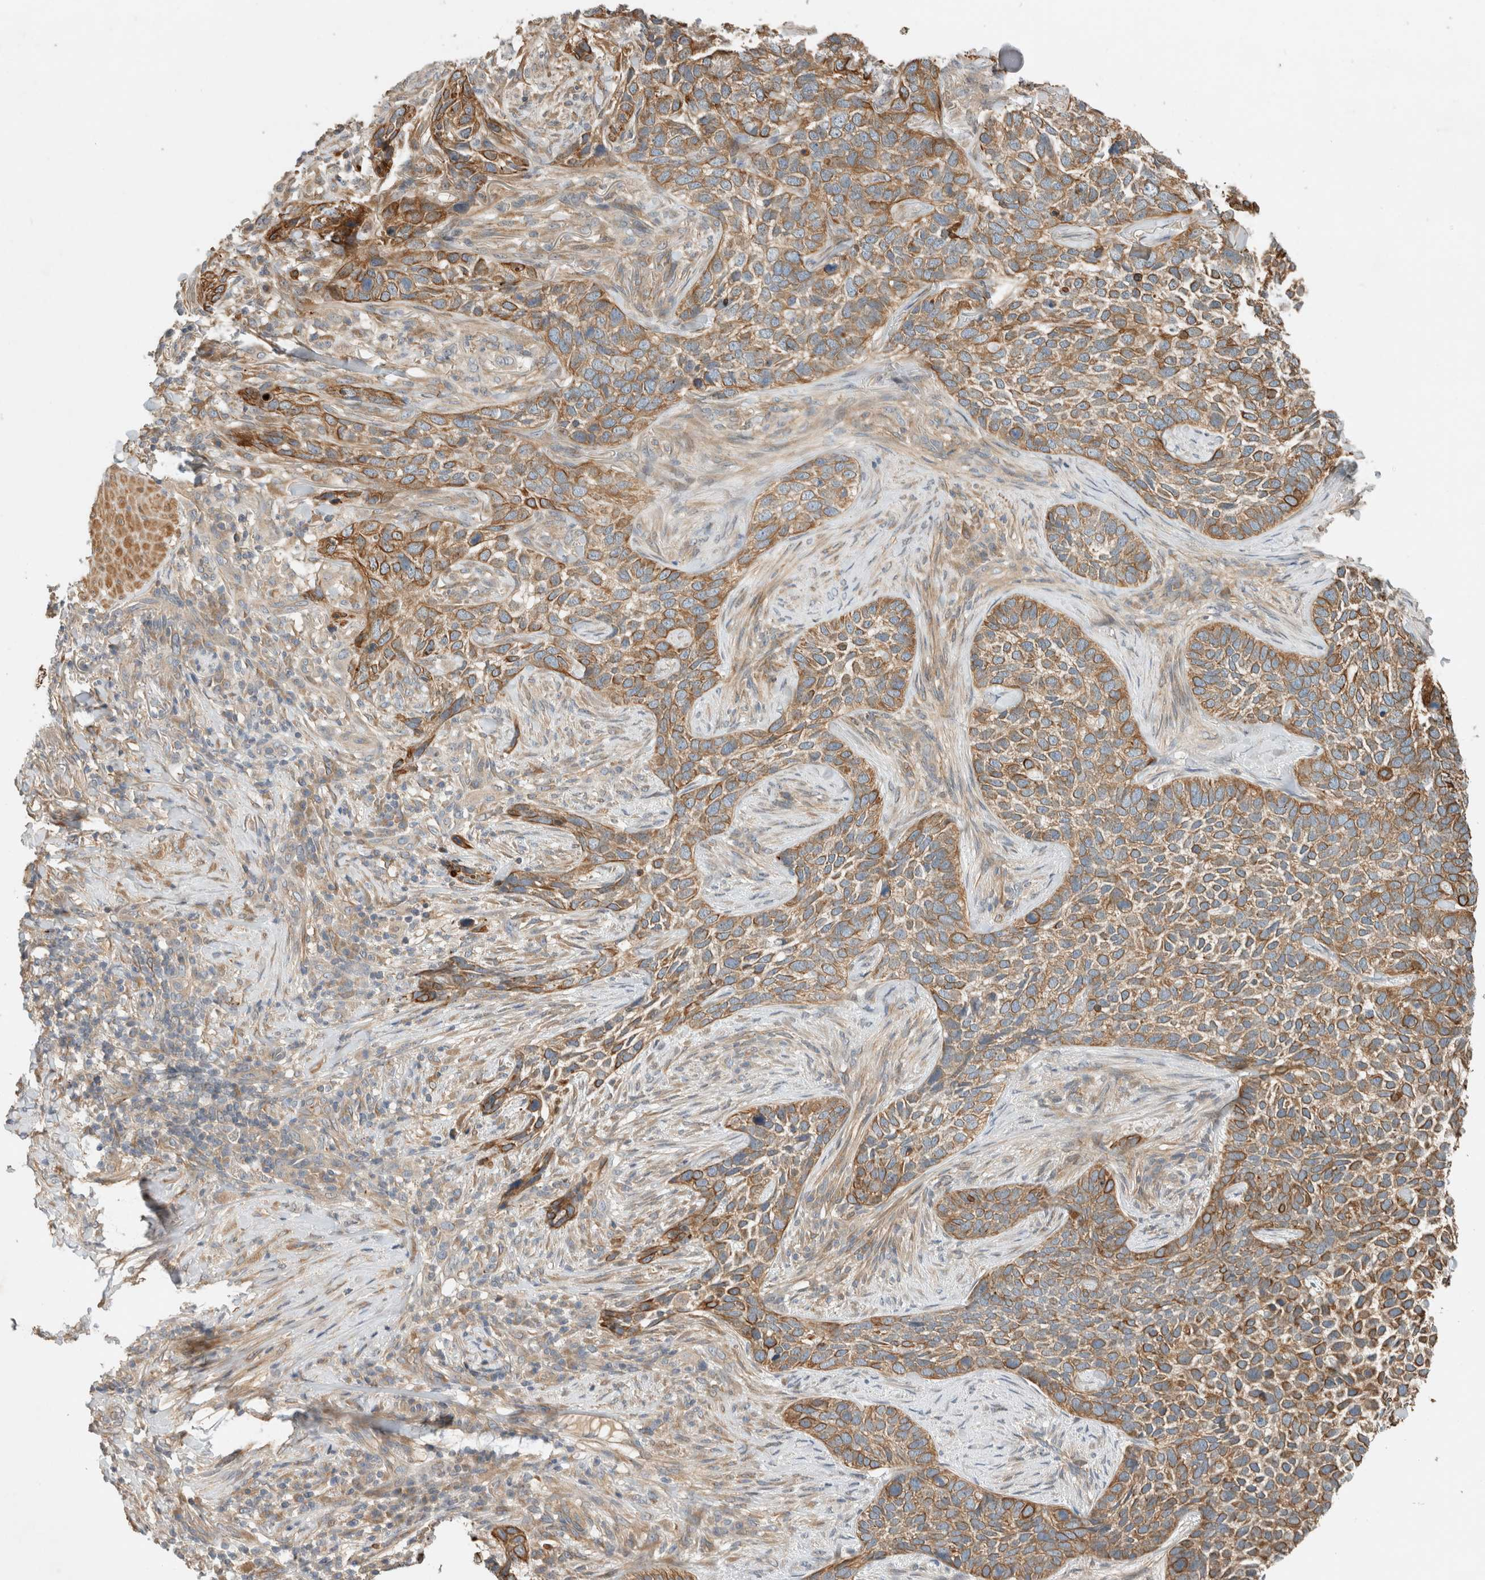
{"staining": {"intensity": "moderate", "quantity": ">75%", "location": "cytoplasmic/membranous"}, "tissue": "skin cancer", "cell_type": "Tumor cells", "image_type": "cancer", "snomed": [{"axis": "morphology", "description": "Basal cell carcinoma"}, {"axis": "topography", "description": "Skin"}], "caption": "Protein expression analysis of human skin cancer reveals moderate cytoplasmic/membranous positivity in about >75% of tumor cells.", "gene": "ARMC9", "patient": {"sex": "female", "age": 64}}